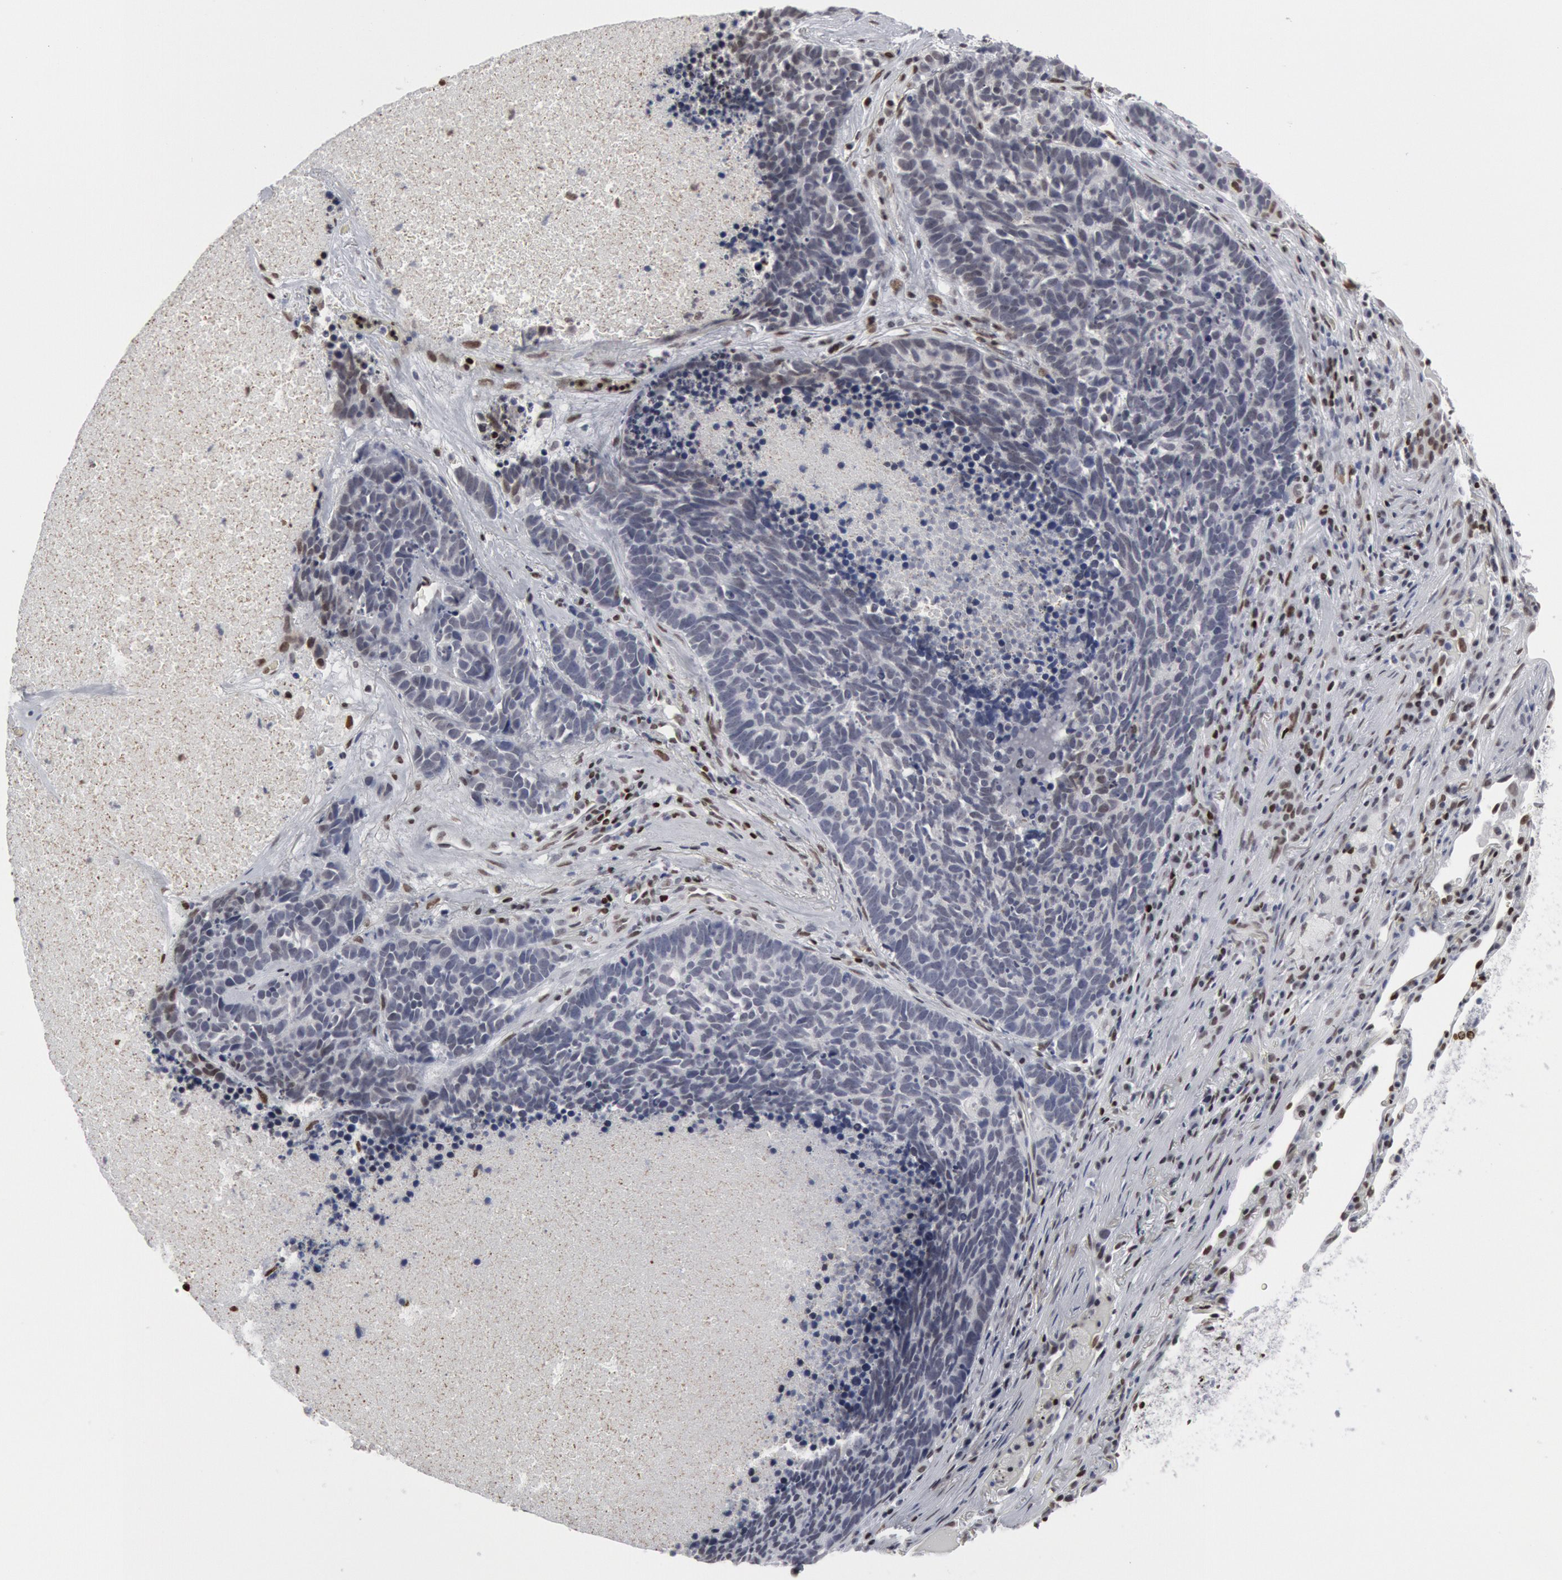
{"staining": {"intensity": "negative", "quantity": "none", "location": "none"}, "tissue": "lung cancer", "cell_type": "Tumor cells", "image_type": "cancer", "snomed": [{"axis": "morphology", "description": "Neoplasm, malignant, NOS"}, {"axis": "topography", "description": "Lung"}], "caption": "DAB (3,3'-diaminobenzidine) immunohistochemical staining of human neoplasm (malignant) (lung) demonstrates no significant positivity in tumor cells.", "gene": "MECP2", "patient": {"sex": "female", "age": 75}}